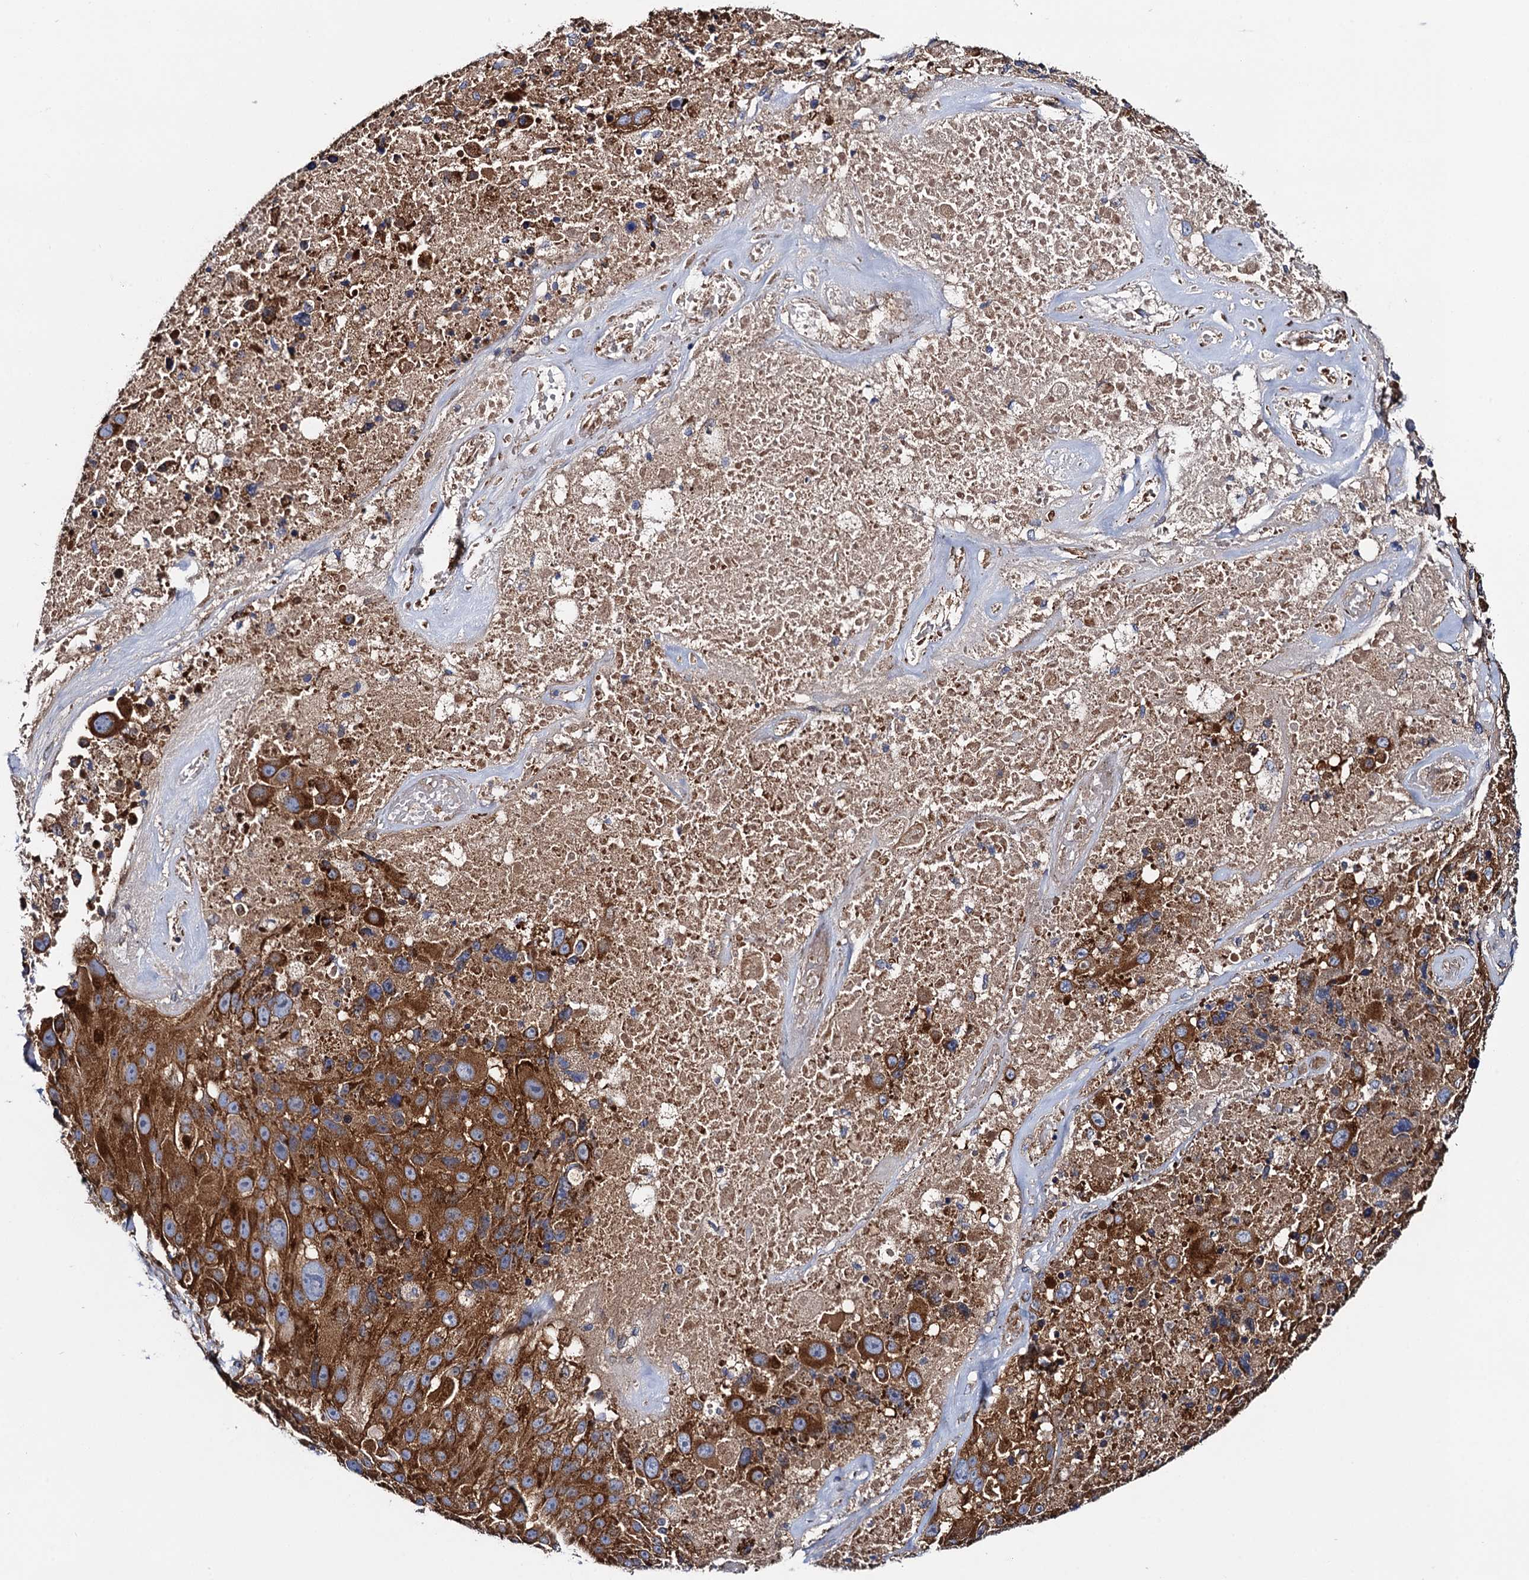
{"staining": {"intensity": "strong", "quantity": ">75%", "location": "cytoplasmic/membranous"}, "tissue": "melanoma", "cell_type": "Tumor cells", "image_type": "cancer", "snomed": [{"axis": "morphology", "description": "Malignant melanoma, Metastatic site"}, {"axis": "topography", "description": "Lymph node"}], "caption": "Immunohistochemistry (DAB) staining of melanoma shows strong cytoplasmic/membranous protein expression in approximately >75% of tumor cells.", "gene": "MRPL48", "patient": {"sex": "male", "age": 62}}